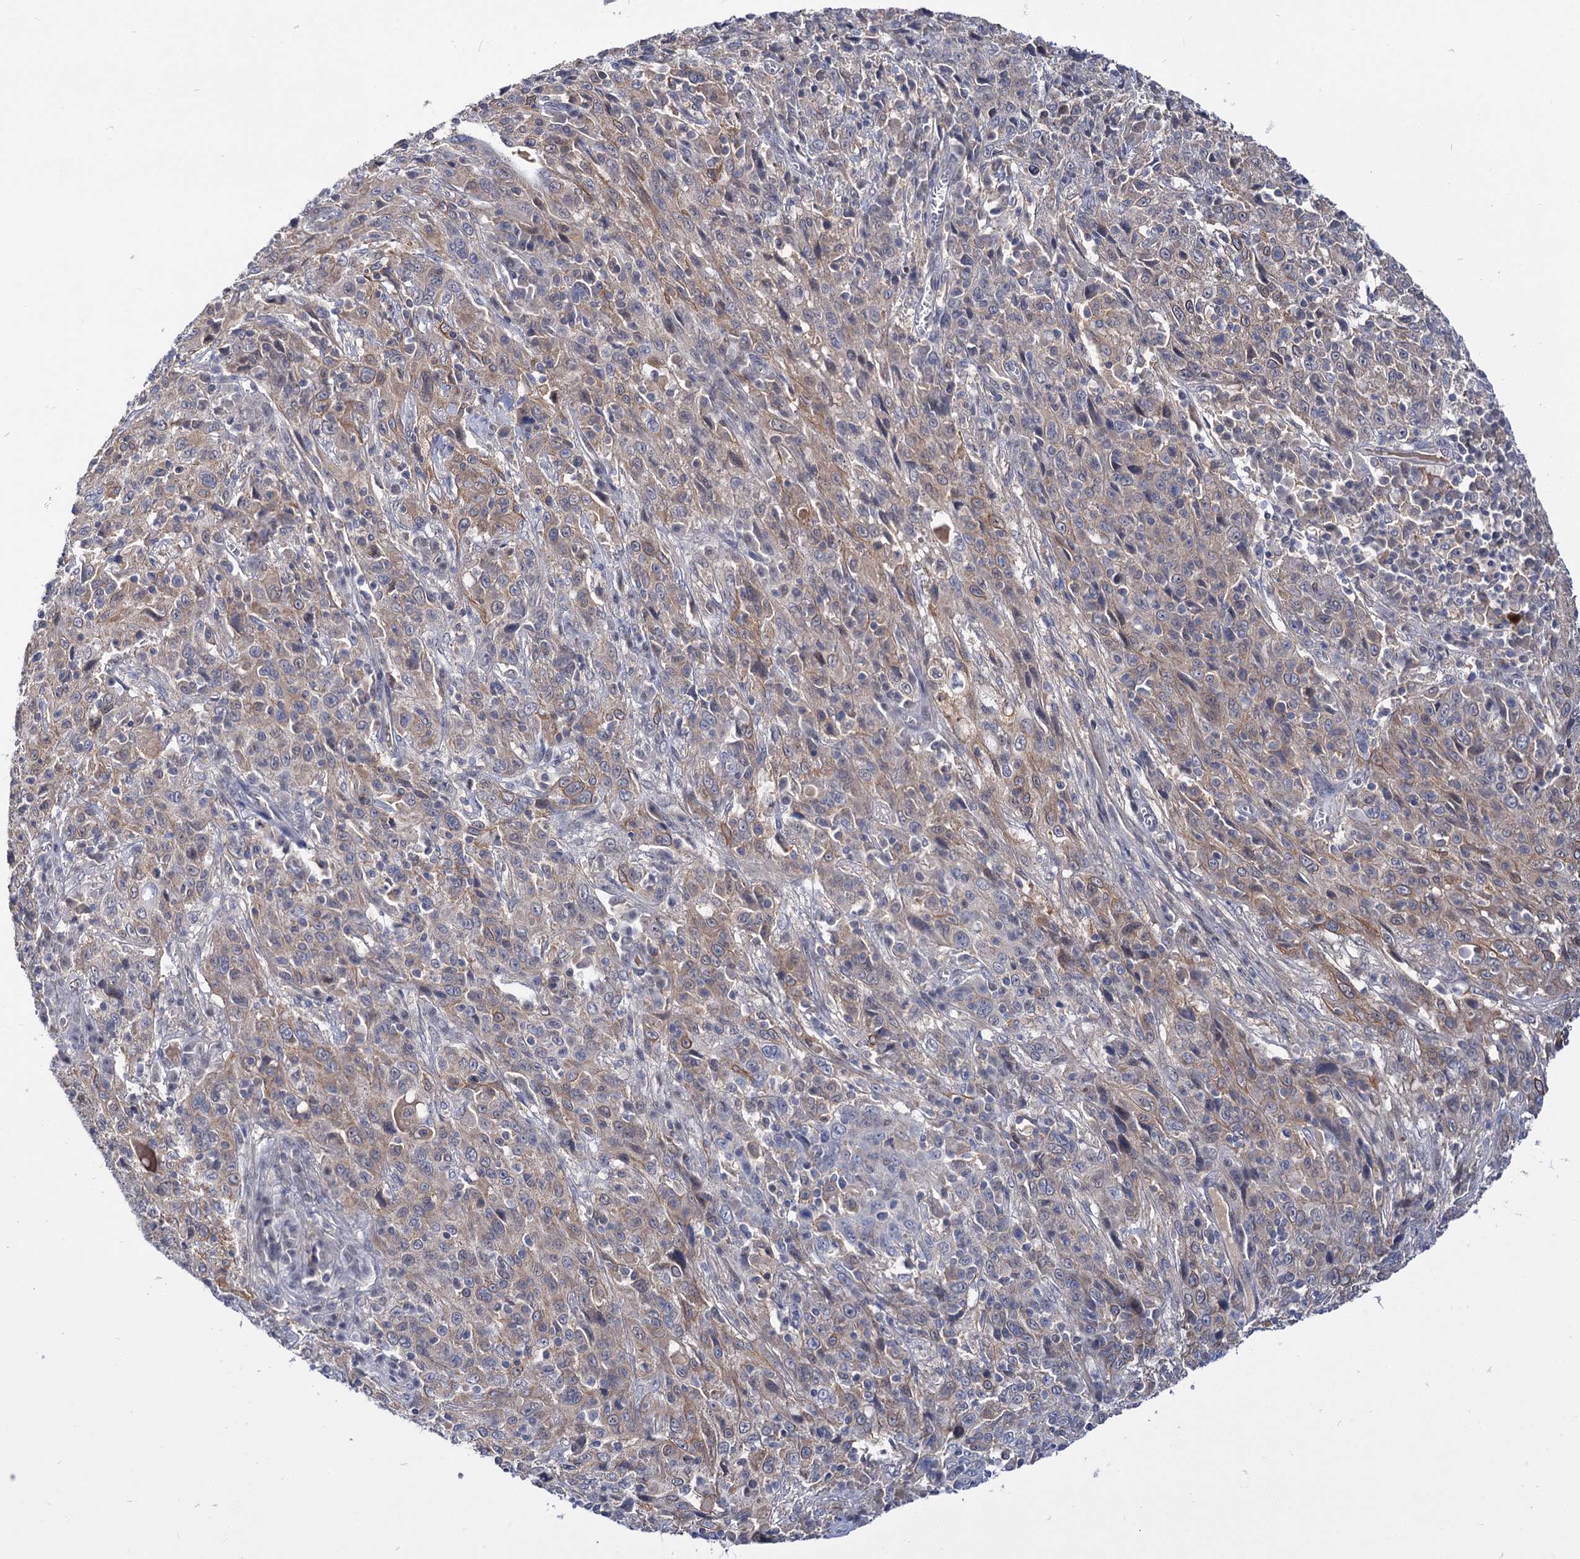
{"staining": {"intensity": "weak", "quantity": "<25%", "location": "cytoplasmic/membranous"}, "tissue": "cervical cancer", "cell_type": "Tumor cells", "image_type": "cancer", "snomed": [{"axis": "morphology", "description": "Squamous cell carcinoma, NOS"}, {"axis": "topography", "description": "Cervix"}], "caption": "IHC photomicrograph of human cervical cancer (squamous cell carcinoma) stained for a protein (brown), which demonstrates no positivity in tumor cells. (DAB (3,3'-diaminobenzidine) IHC with hematoxylin counter stain).", "gene": "NEK10", "patient": {"sex": "female", "age": 46}}